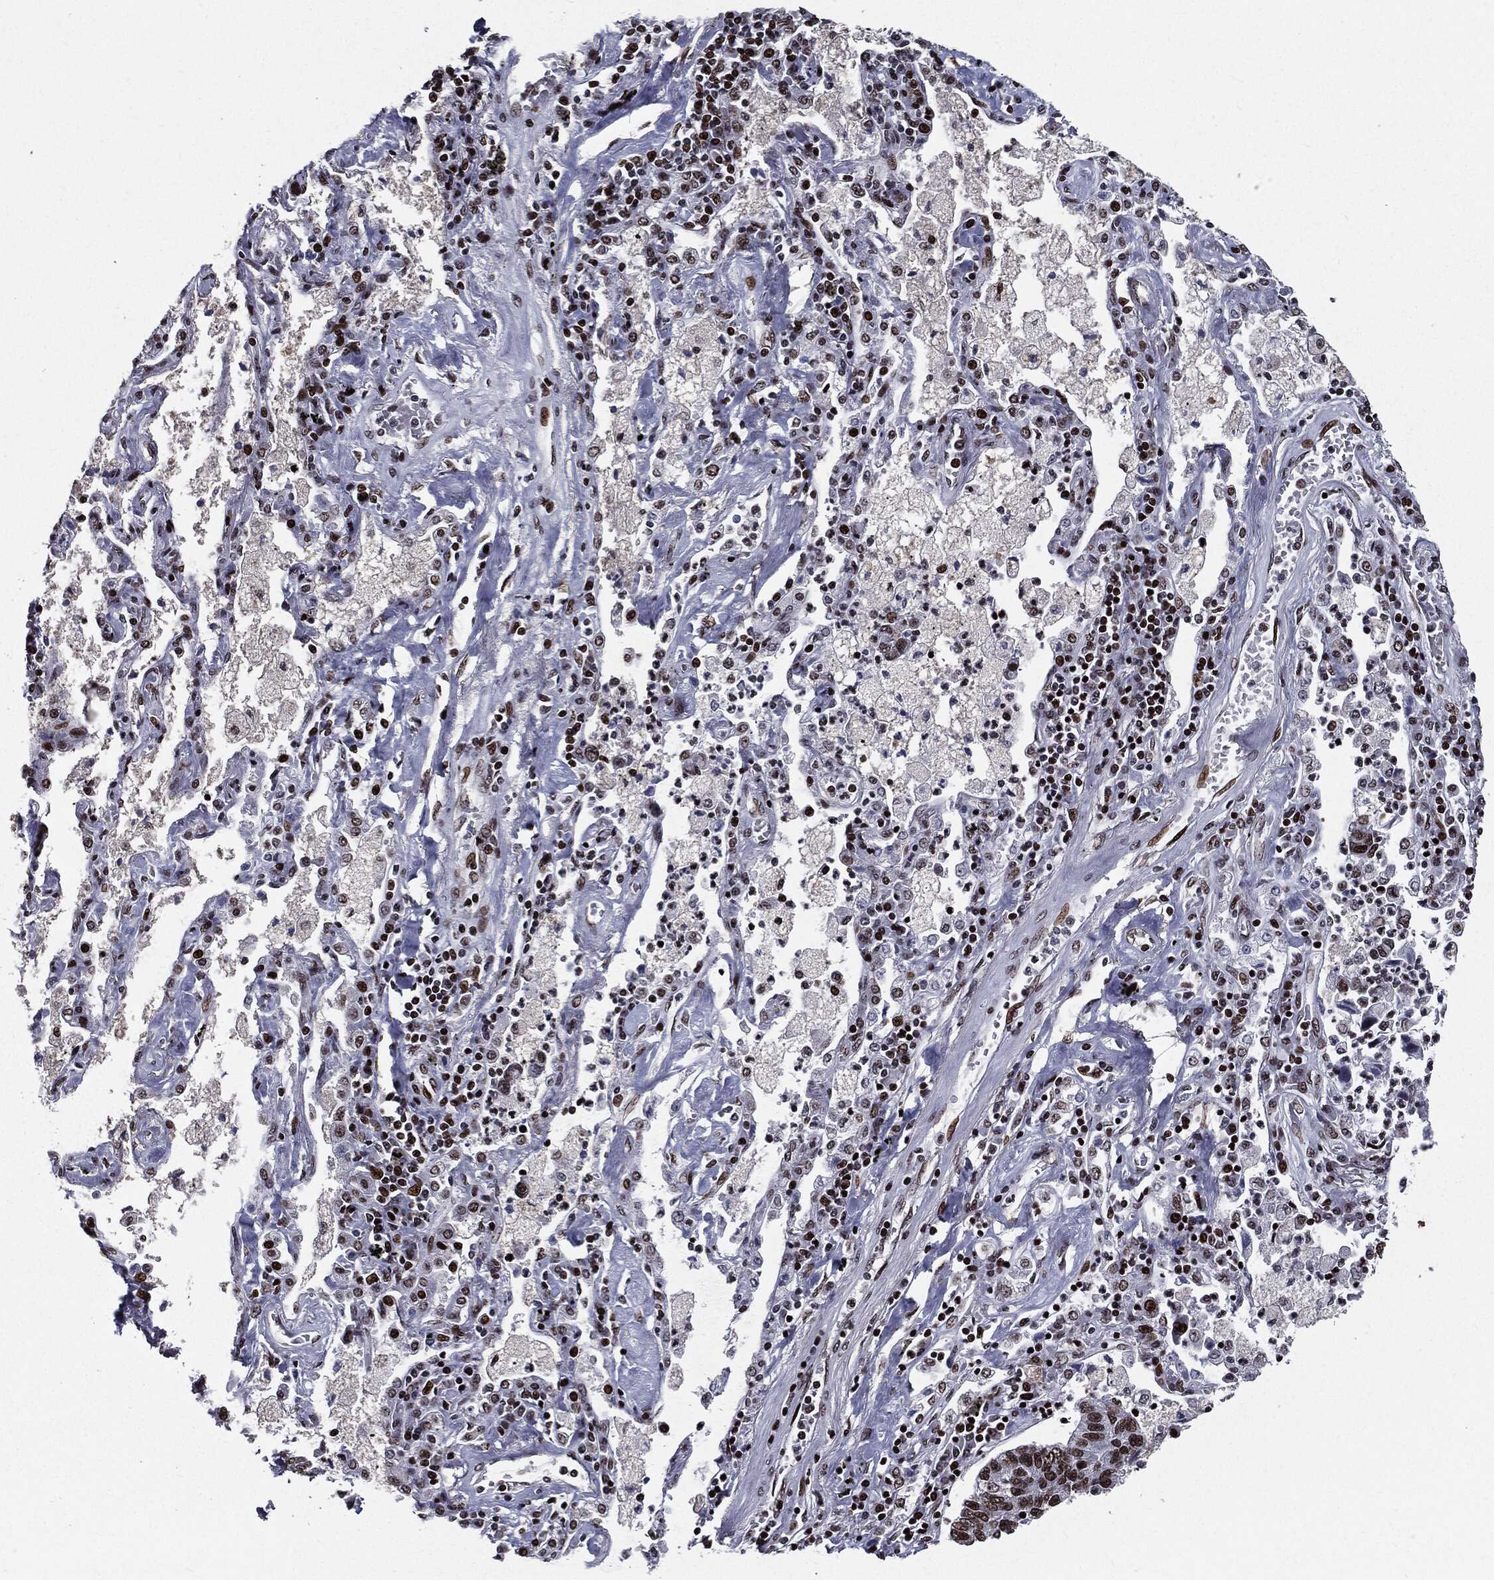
{"staining": {"intensity": "moderate", "quantity": ">75%", "location": "nuclear"}, "tissue": "lung cancer", "cell_type": "Tumor cells", "image_type": "cancer", "snomed": [{"axis": "morphology", "description": "Adenocarcinoma, NOS"}, {"axis": "topography", "description": "Lung"}], "caption": "There is medium levels of moderate nuclear staining in tumor cells of lung adenocarcinoma, as demonstrated by immunohistochemical staining (brown color).", "gene": "ZFP91", "patient": {"sex": "female", "age": 57}}